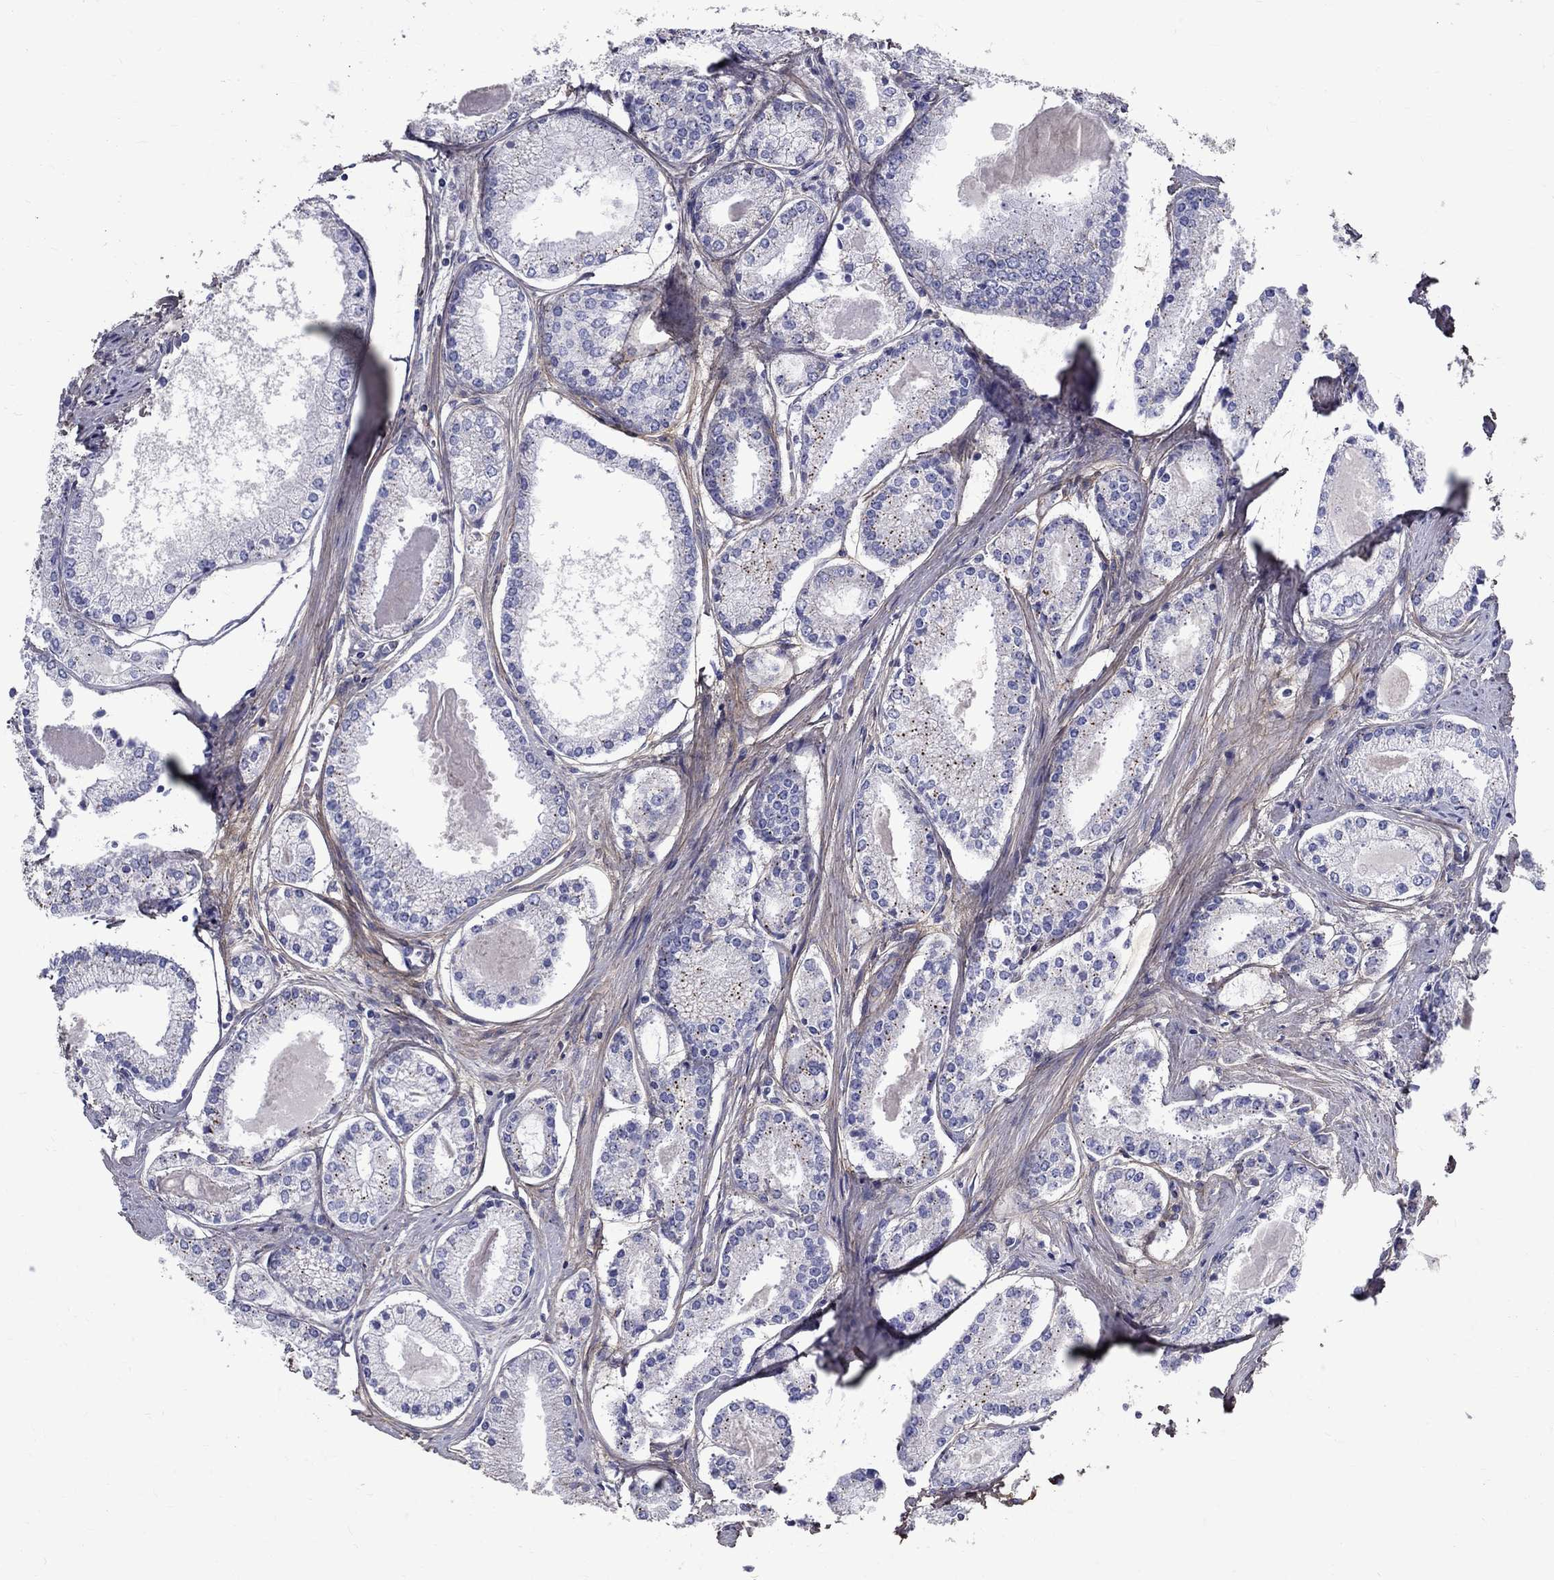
{"staining": {"intensity": "moderate", "quantity": "<25%", "location": "cytoplasmic/membranous"}, "tissue": "prostate cancer", "cell_type": "Tumor cells", "image_type": "cancer", "snomed": [{"axis": "morphology", "description": "Adenocarcinoma, NOS"}, {"axis": "topography", "description": "Prostate"}], "caption": "A brown stain shows moderate cytoplasmic/membranous positivity of a protein in human adenocarcinoma (prostate) tumor cells.", "gene": "ANXA10", "patient": {"sex": "male", "age": 72}}